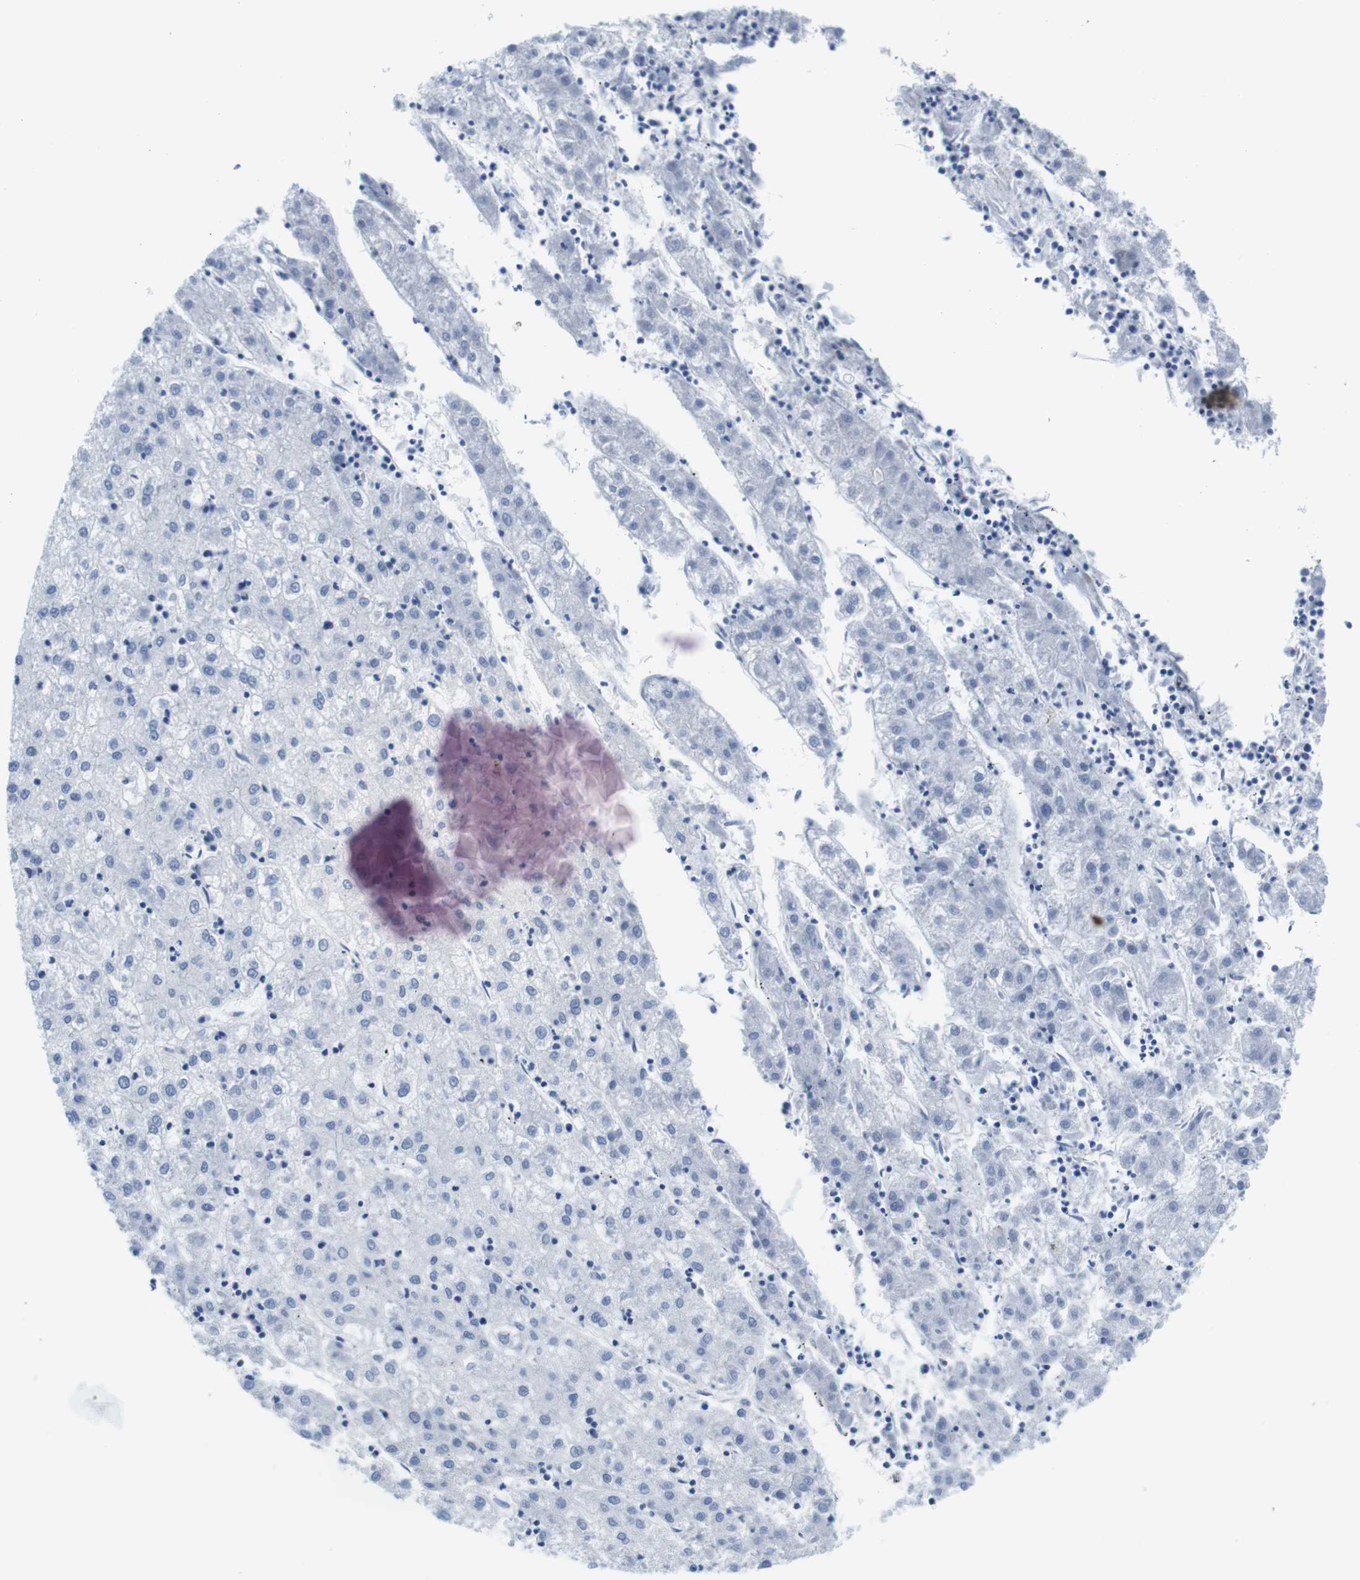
{"staining": {"intensity": "negative", "quantity": "none", "location": "none"}, "tissue": "liver cancer", "cell_type": "Tumor cells", "image_type": "cancer", "snomed": [{"axis": "morphology", "description": "Carcinoma, Hepatocellular, NOS"}, {"axis": "topography", "description": "Liver"}], "caption": "A histopathology image of liver hepatocellular carcinoma stained for a protein exhibits no brown staining in tumor cells.", "gene": "MAP6", "patient": {"sex": "male", "age": 72}}